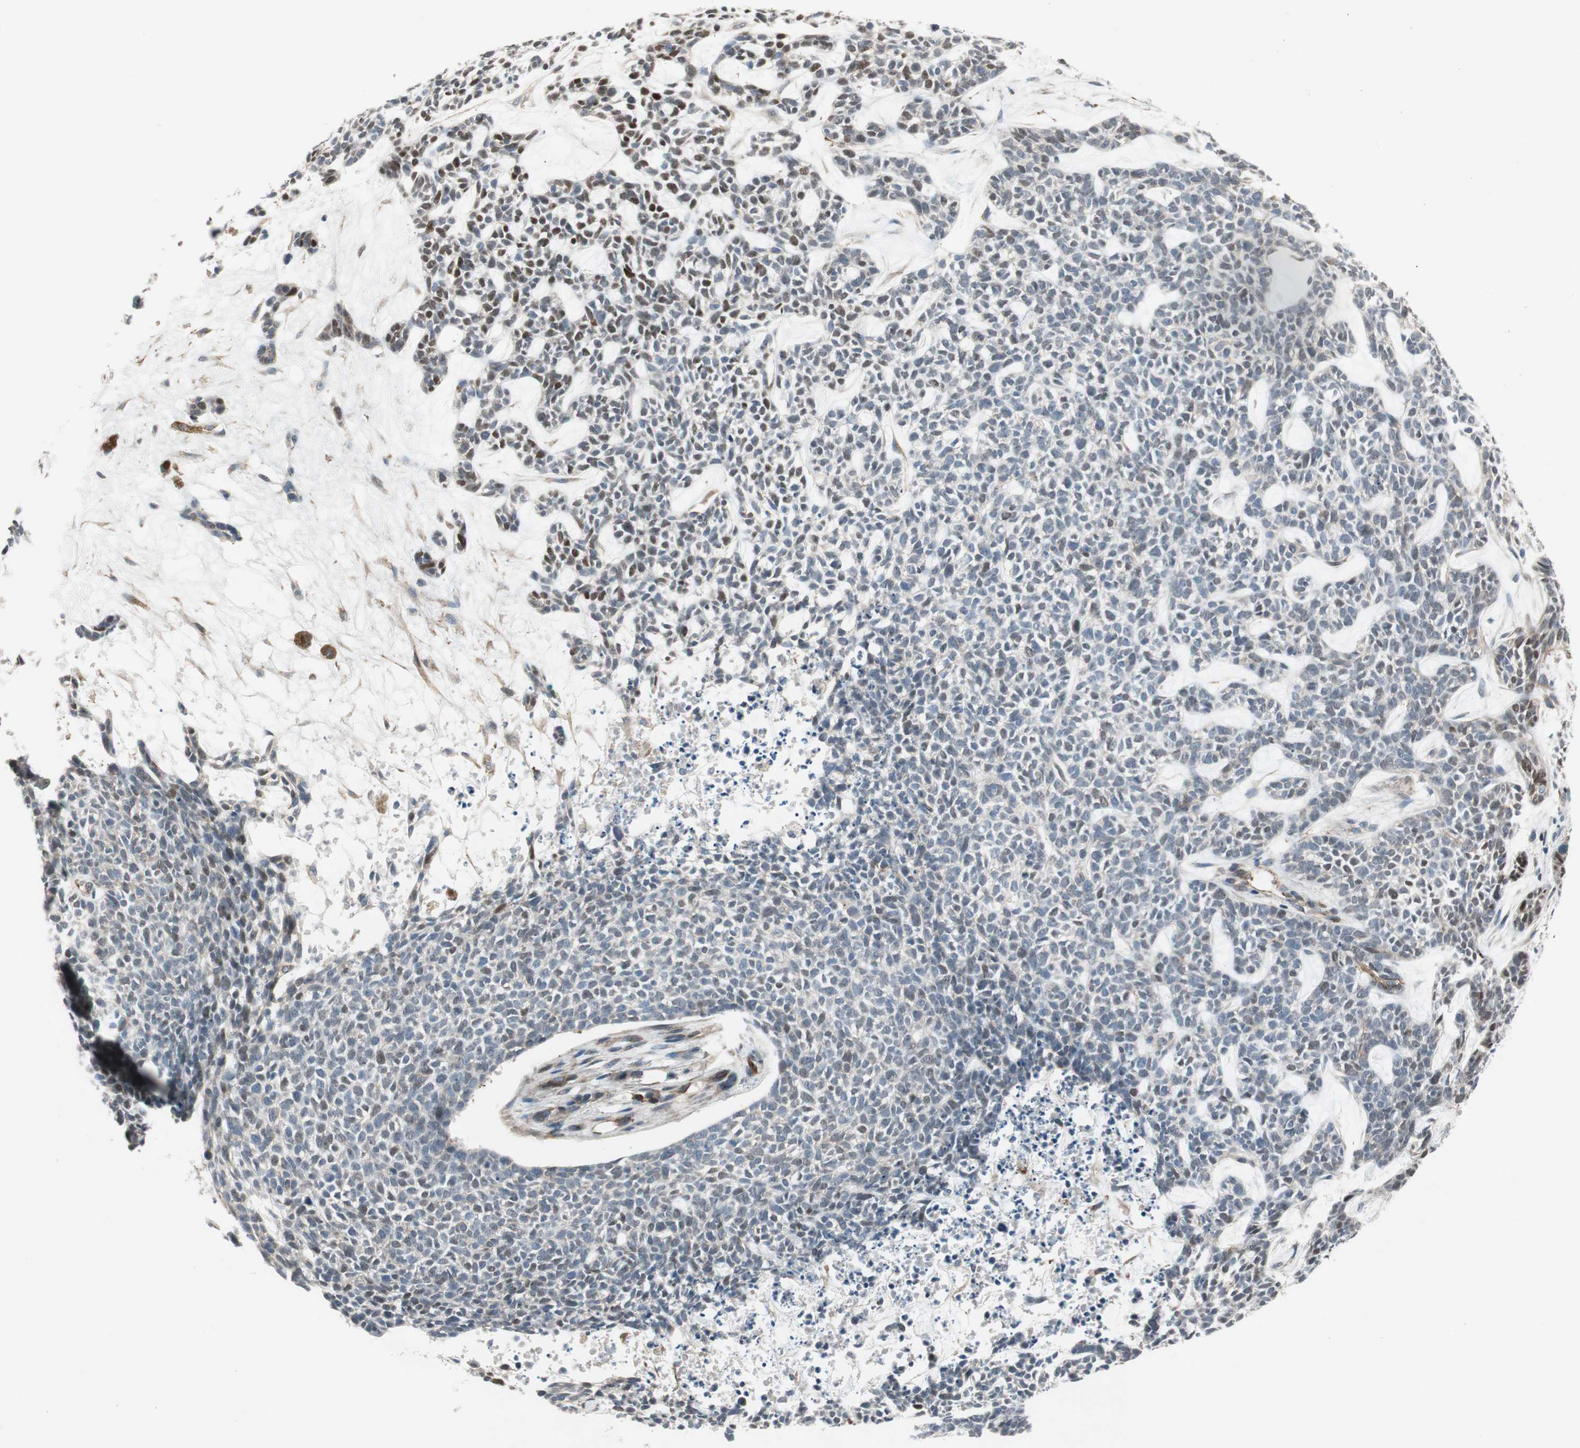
{"staining": {"intensity": "moderate", "quantity": "<25%", "location": "nuclear"}, "tissue": "skin cancer", "cell_type": "Tumor cells", "image_type": "cancer", "snomed": [{"axis": "morphology", "description": "Basal cell carcinoma"}, {"axis": "topography", "description": "Skin"}], "caption": "High-magnification brightfield microscopy of skin cancer (basal cell carcinoma) stained with DAB (brown) and counterstained with hematoxylin (blue). tumor cells exhibit moderate nuclear expression is present in about<25% of cells. (DAB IHC with brightfield microscopy, high magnification).", "gene": "GRHL1", "patient": {"sex": "female", "age": 84}}